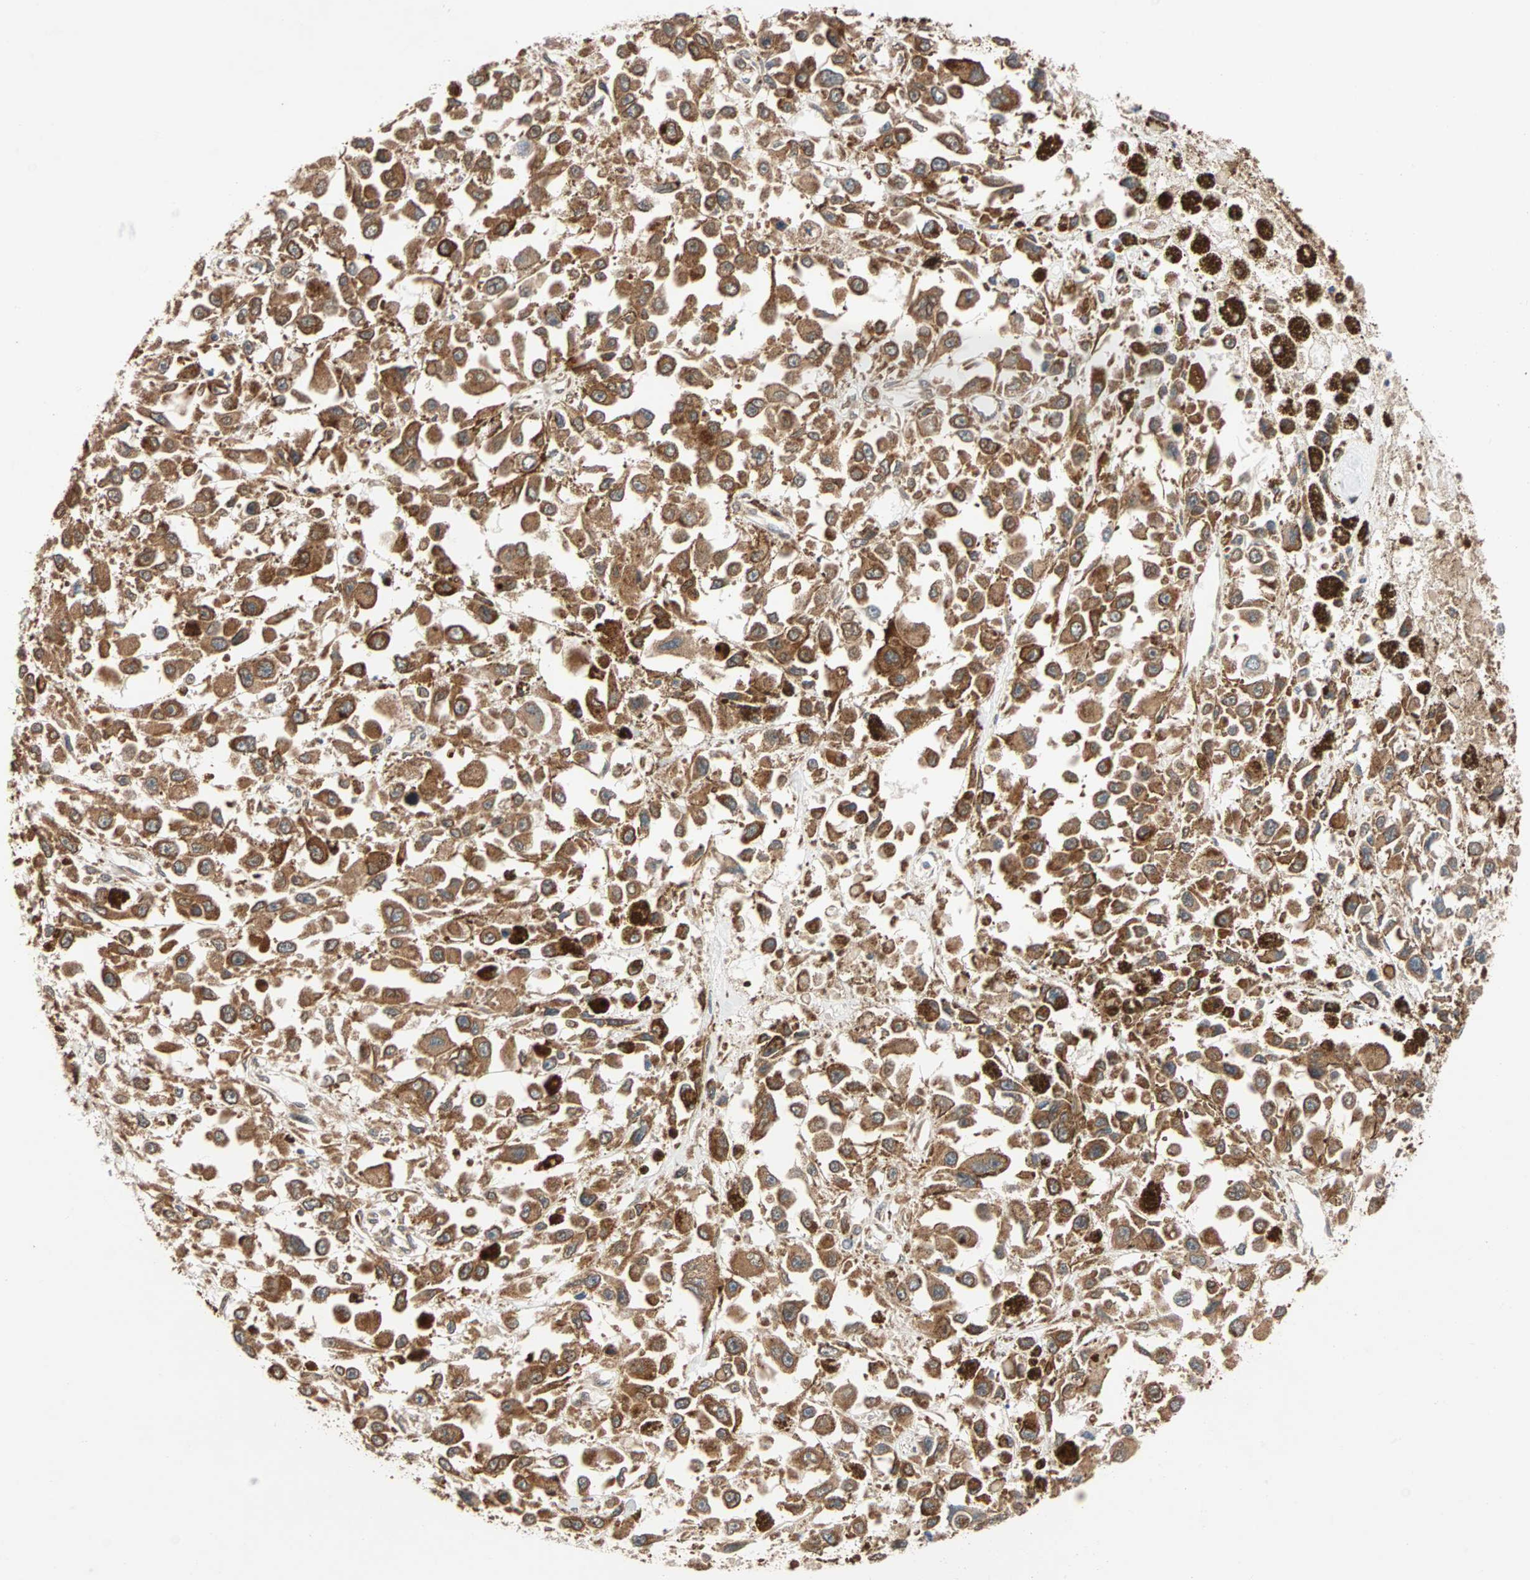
{"staining": {"intensity": "moderate", "quantity": ">75%", "location": "cytoplasmic/membranous"}, "tissue": "melanoma", "cell_type": "Tumor cells", "image_type": "cancer", "snomed": [{"axis": "morphology", "description": "Malignant melanoma, Metastatic site"}, {"axis": "topography", "description": "Lymph node"}], "caption": "DAB (3,3'-diaminobenzidine) immunohistochemical staining of human malignant melanoma (metastatic site) displays moderate cytoplasmic/membranous protein positivity in about >75% of tumor cells.", "gene": "AUP1", "patient": {"sex": "male", "age": 59}}